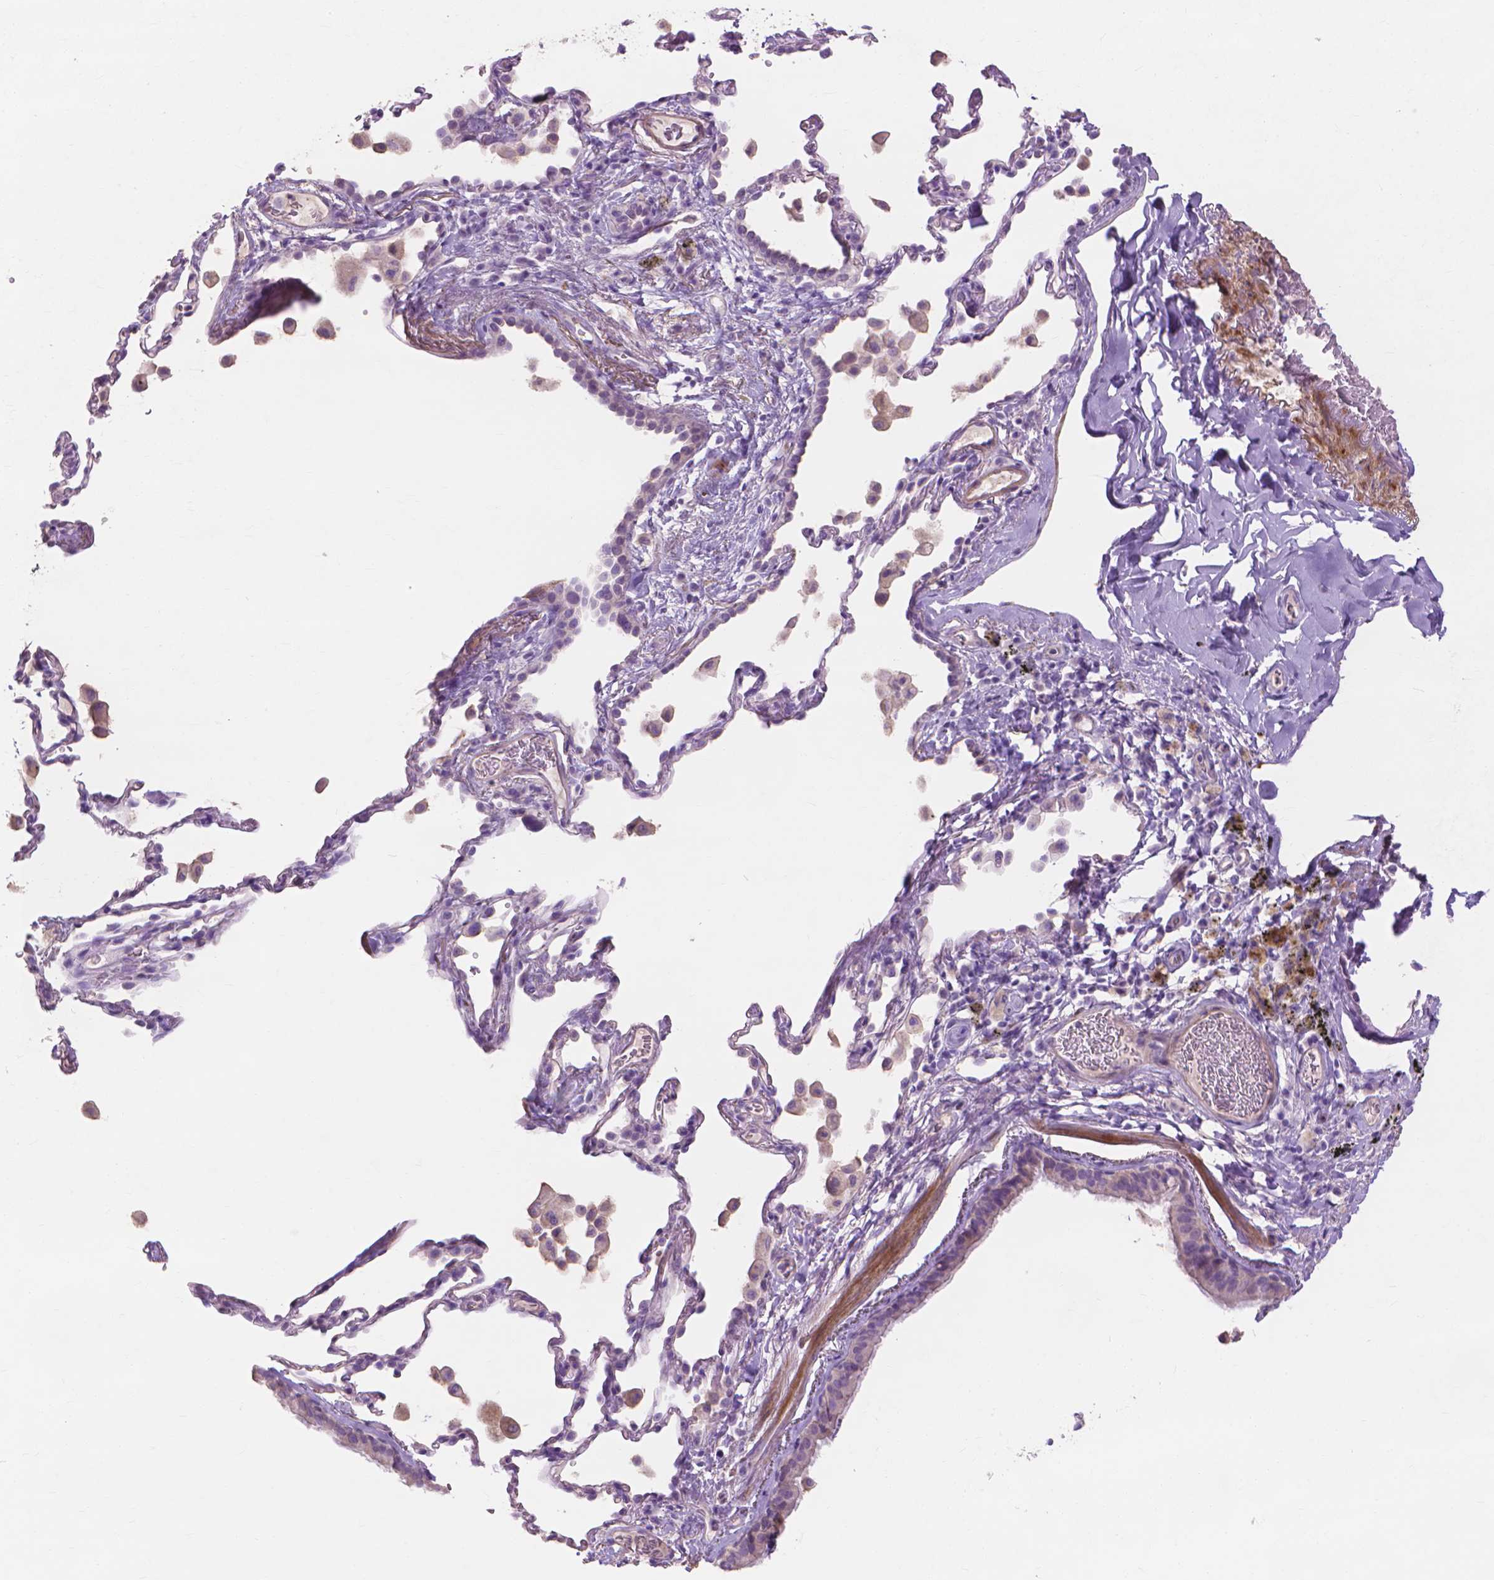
{"staining": {"intensity": "weak", "quantity": "<25%", "location": "cytoplasmic/membranous"}, "tissue": "bronchus", "cell_type": "Respiratory epithelial cells", "image_type": "normal", "snomed": [{"axis": "morphology", "description": "Normal tissue, NOS"}, {"axis": "topography", "description": "Bronchus"}, {"axis": "topography", "description": "Lung"}], "caption": "IHC image of benign bronchus stained for a protein (brown), which reveals no positivity in respiratory epithelial cells. The staining is performed using DAB brown chromogen with nuclei counter-stained in using hematoxylin.", "gene": "MBLAC1", "patient": {"sex": "male", "age": 54}}